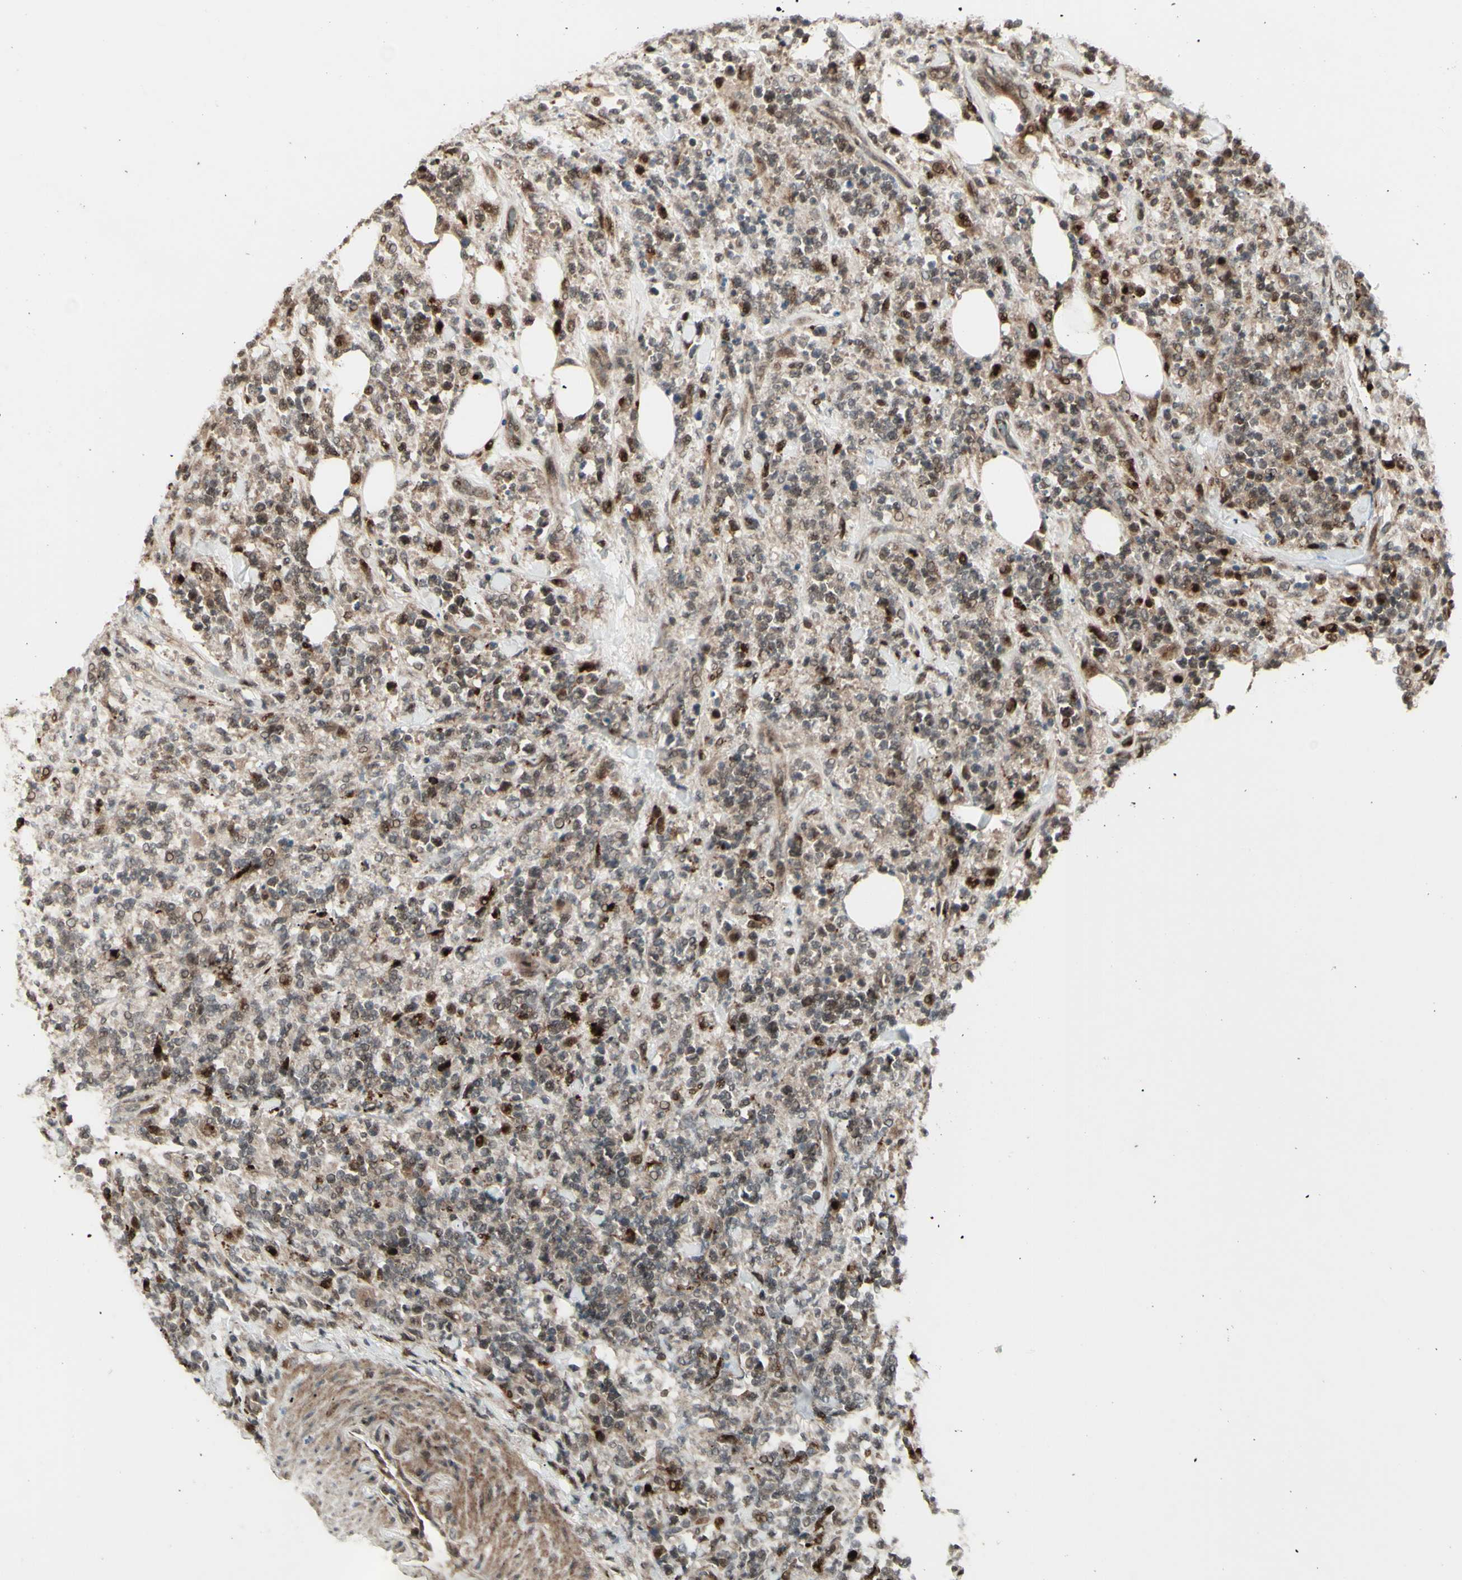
{"staining": {"intensity": "moderate", "quantity": ">75%", "location": "cytoplasmic/membranous,nuclear"}, "tissue": "lymphoma", "cell_type": "Tumor cells", "image_type": "cancer", "snomed": [{"axis": "morphology", "description": "Malignant lymphoma, non-Hodgkin's type, High grade"}, {"axis": "topography", "description": "Soft tissue"}], "caption": "Lymphoma stained for a protein reveals moderate cytoplasmic/membranous and nuclear positivity in tumor cells.", "gene": "MLF2", "patient": {"sex": "male", "age": 18}}